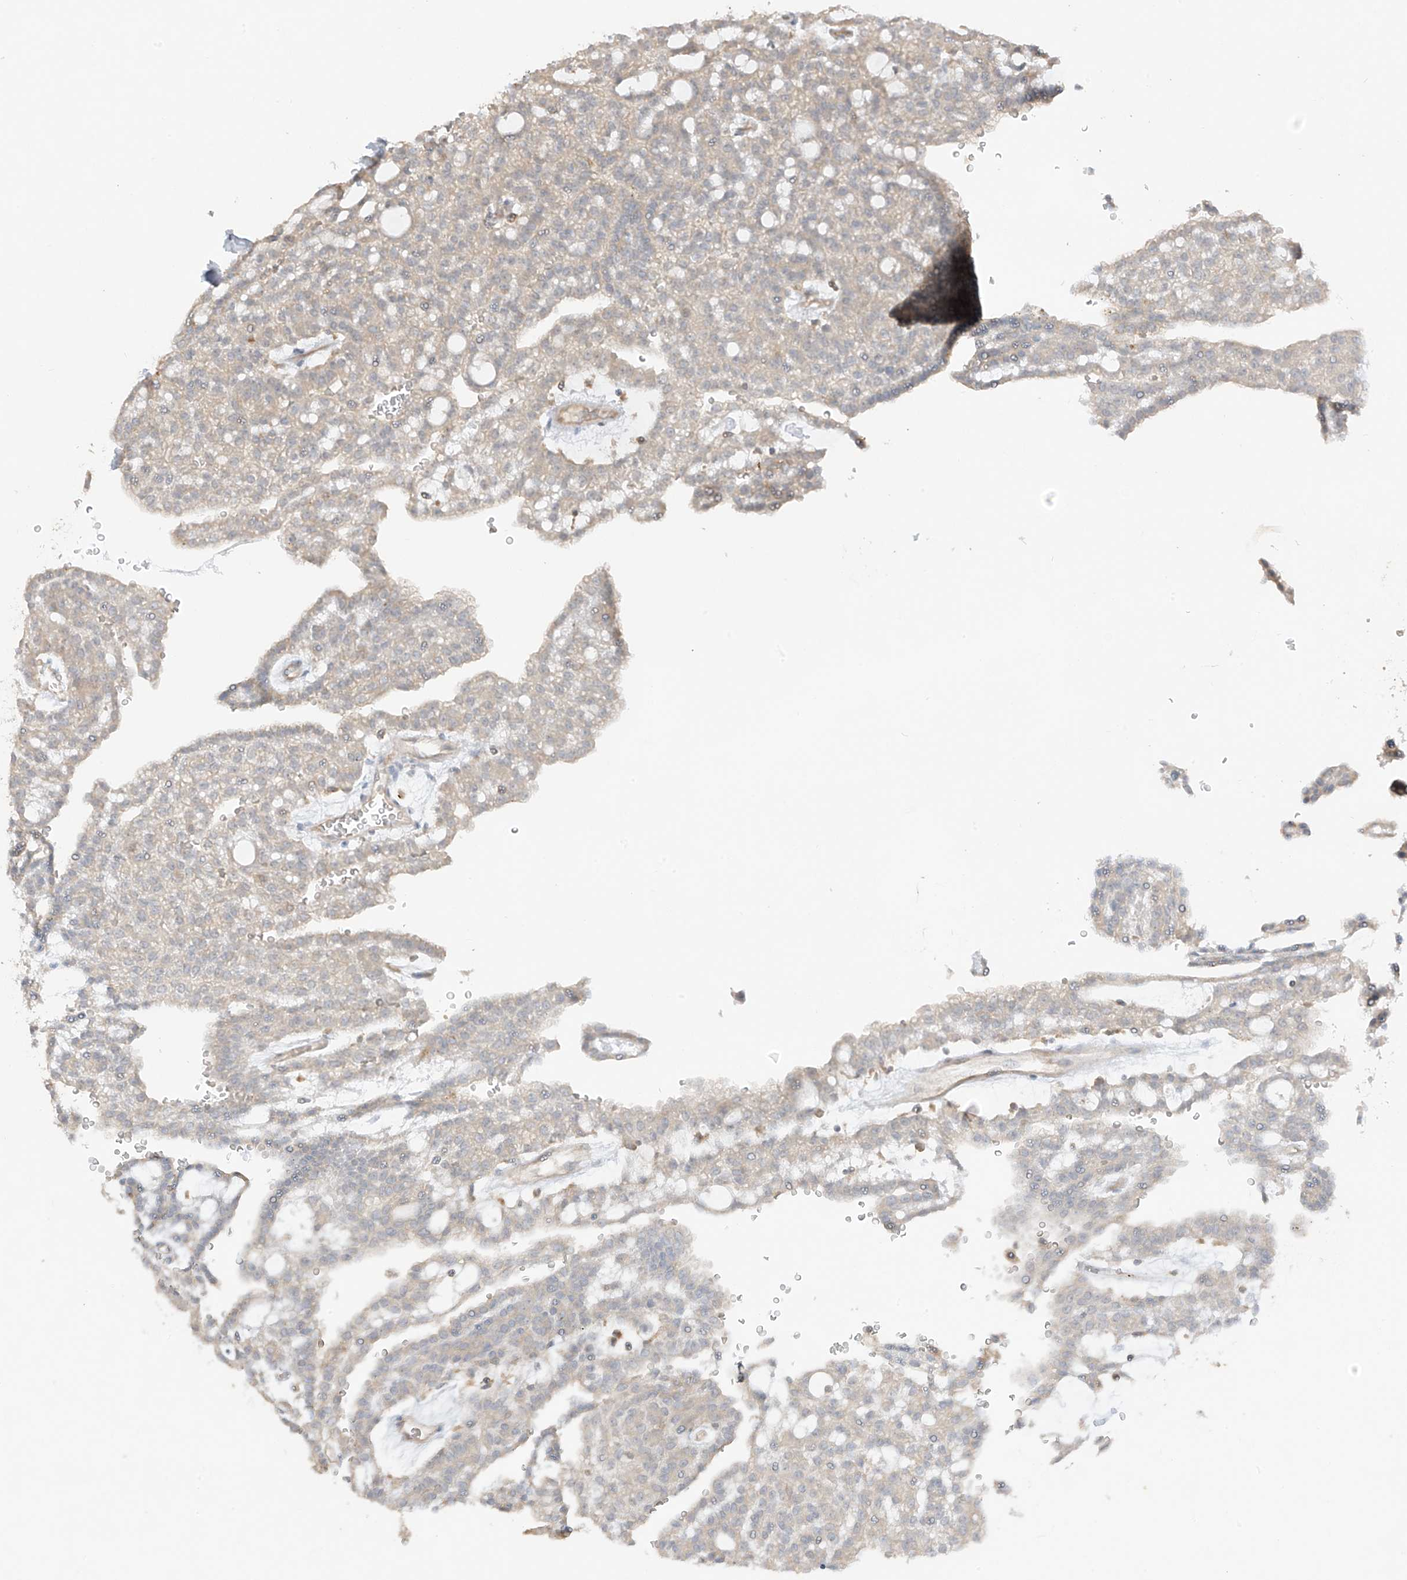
{"staining": {"intensity": "weak", "quantity": "<25%", "location": "cytoplasmic/membranous"}, "tissue": "renal cancer", "cell_type": "Tumor cells", "image_type": "cancer", "snomed": [{"axis": "morphology", "description": "Adenocarcinoma, NOS"}, {"axis": "topography", "description": "Kidney"}], "caption": "This is an immunohistochemistry (IHC) photomicrograph of human adenocarcinoma (renal). There is no expression in tumor cells.", "gene": "ANGEL2", "patient": {"sex": "male", "age": 63}}